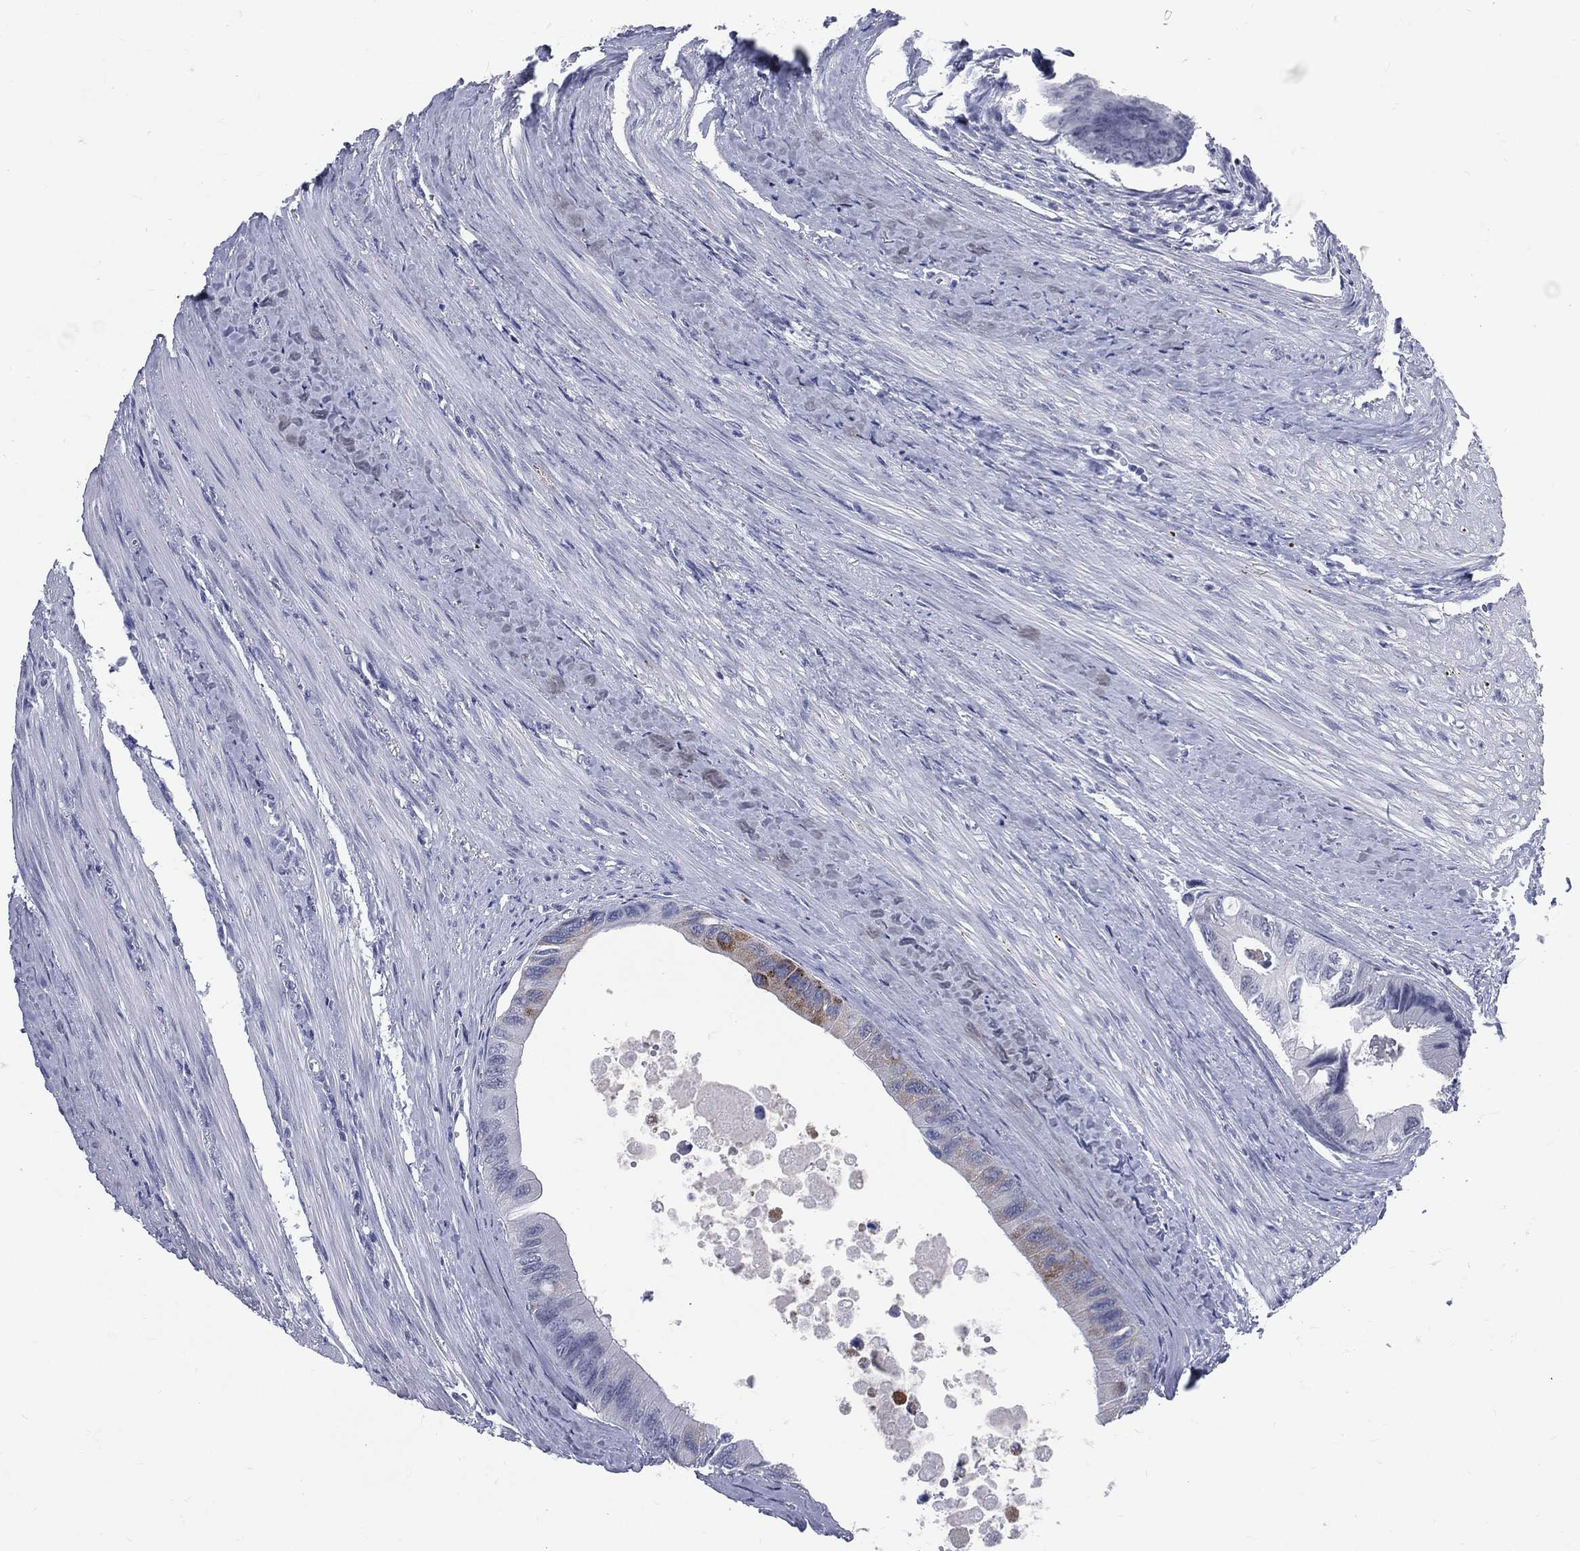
{"staining": {"intensity": "moderate", "quantity": "<25%", "location": "cytoplasmic/membranous"}, "tissue": "colorectal cancer", "cell_type": "Tumor cells", "image_type": "cancer", "snomed": [{"axis": "morphology", "description": "Normal tissue, NOS"}, {"axis": "morphology", "description": "Adenocarcinoma, NOS"}, {"axis": "topography", "description": "Colon"}], "caption": "Colorectal adenocarcinoma stained with IHC exhibits moderate cytoplasmic/membranous positivity in approximately <25% of tumor cells.", "gene": "MLLT10", "patient": {"sex": "male", "age": 65}}